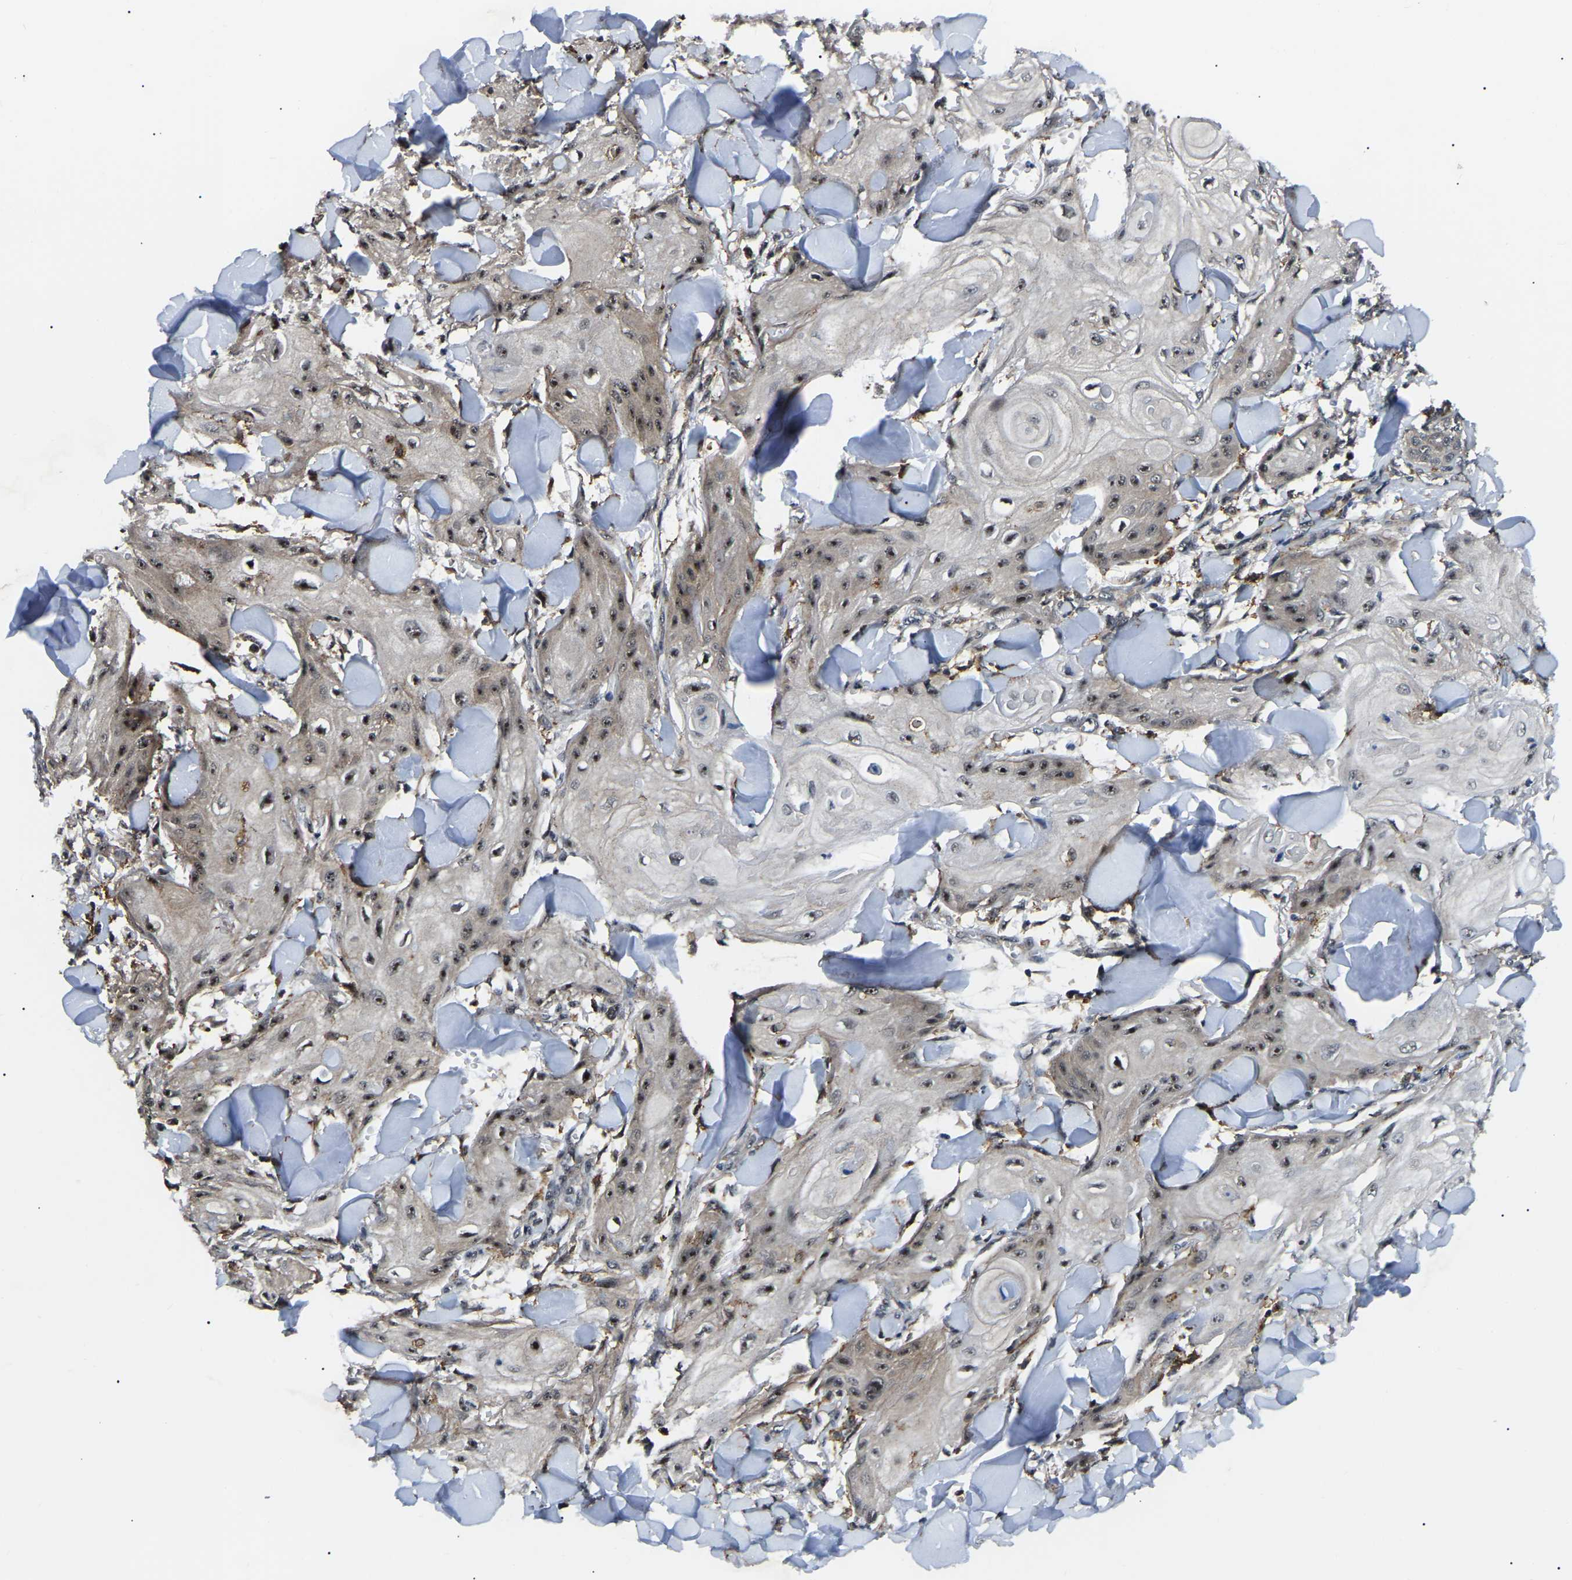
{"staining": {"intensity": "strong", "quantity": ">75%", "location": "cytoplasmic/membranous,nuclear"}, "tissue": "skin cancer", "cell_type": "Tumor cells", "image_type": "cancer", "snomed": [{"axis": "morphology", "description": "Squamous cell carcinoma, NOS"}, {"axis": "topography", "description": "Skin"}], "caption": "This is a histology image of immunohistochemistry staining of skin squamous cell carcinoma, which shows strong positivity in the cytoplasmic/membranous and nuclear of tumor cells.", "gene": "RRP1B", "patient": {"sex": "male", "age": 74}}